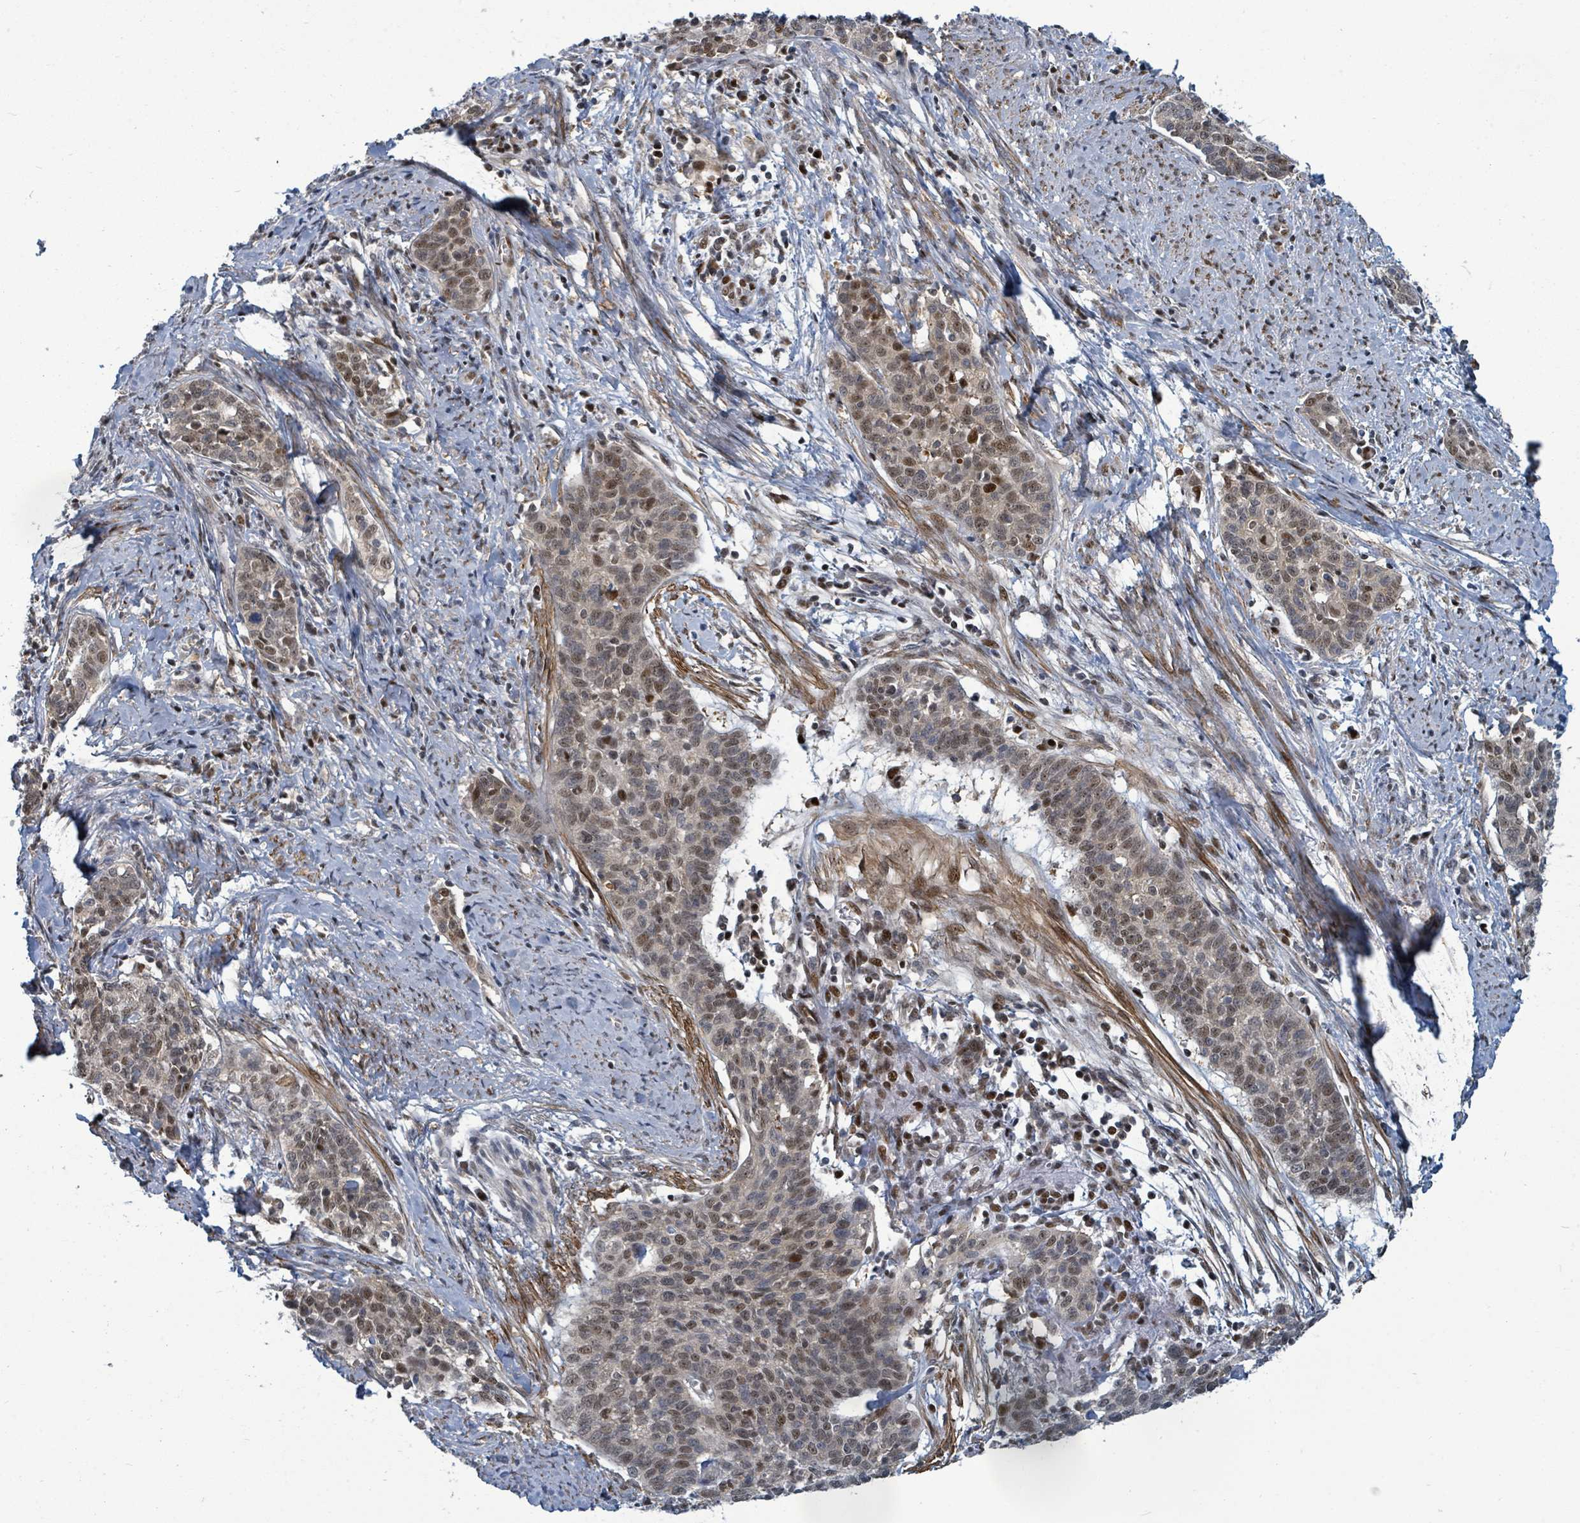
{"staining": {"intensity": "moderate", "quantity": "25%-75%", "location": "nuclear"}, "tissue": "cervical cancer", "cell_type": "Tumor cells", "image_type": "cancer", "snomed": [{"axis": "morphology", "description": "Squamous cell carcinoma, NOS"}, {"axis": "topography", "description": "Cervix"}], "caption": "Cervical squamous cell carcinoma stained for a protein displays moderate nuclear positivity in tumor cells. Using DAB (brown) and hematoxylin (blue) stains, captured at high magnification using brightfield microscopy.", "gene": "TRDMT1", "patient": {"sex": "female", "age": 39}}